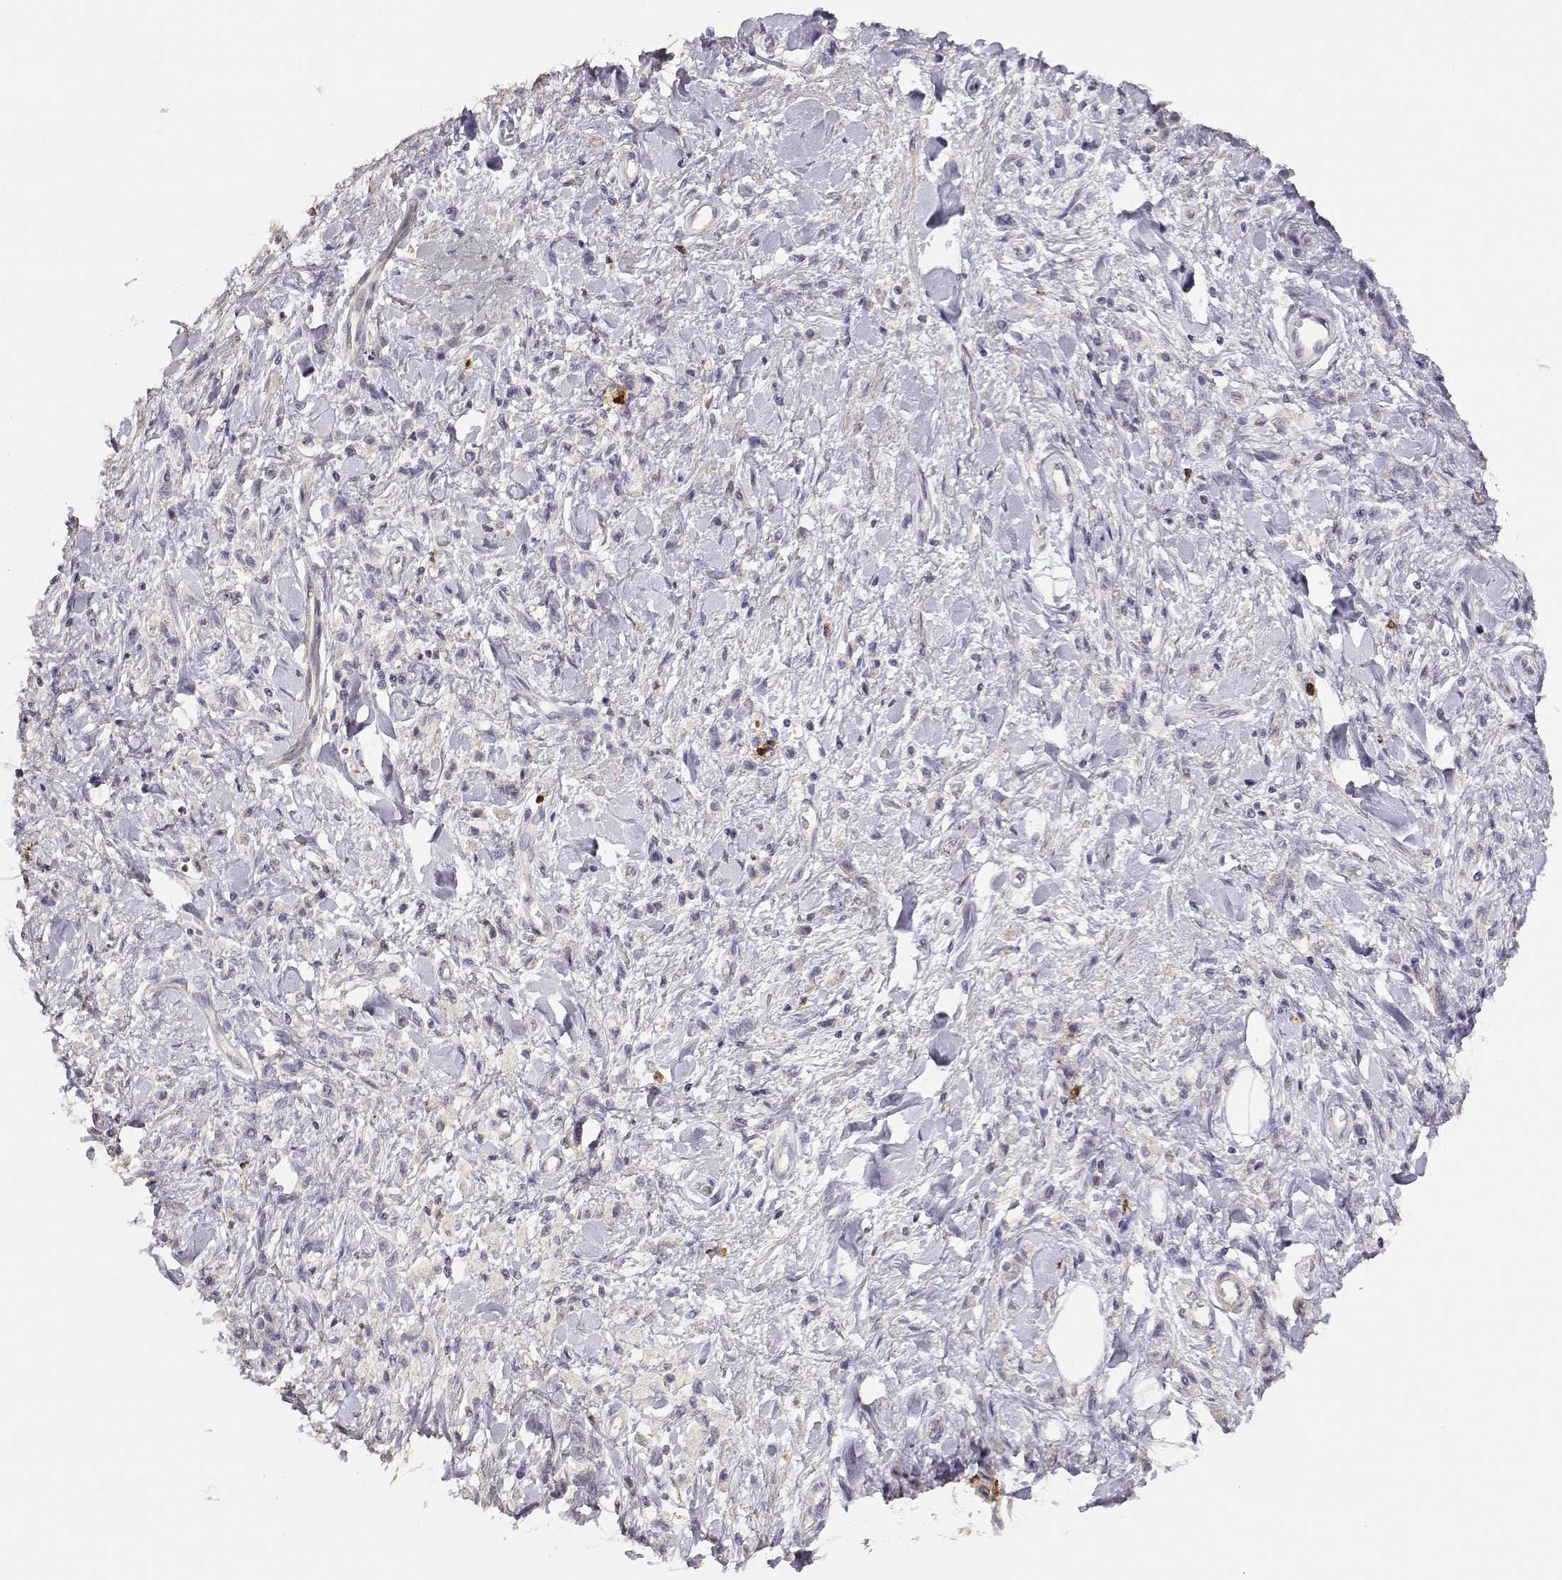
{"staining": {"intensity": "negative", "quantity": "none", "location": "none"}, "tissue": "stomach cancer", "cell_type": "Tumor cells", "image_type": "cancer", "snomed": [{"axis": "morphology", "description": "Adenocarcinoma, NOS"}, {"axis": "topography", "description": "Stomach"}], "caption": "Immunohistochemistry (IHC) of human stomach cancer (adenocarcinoma) displays no staining in tumor cells. (Immunohistochemistry (IHC), brightfield microscopy, high magnification).", "gene": "TNFRSF10C", "patient": {"sex": "male", "age": 77}}